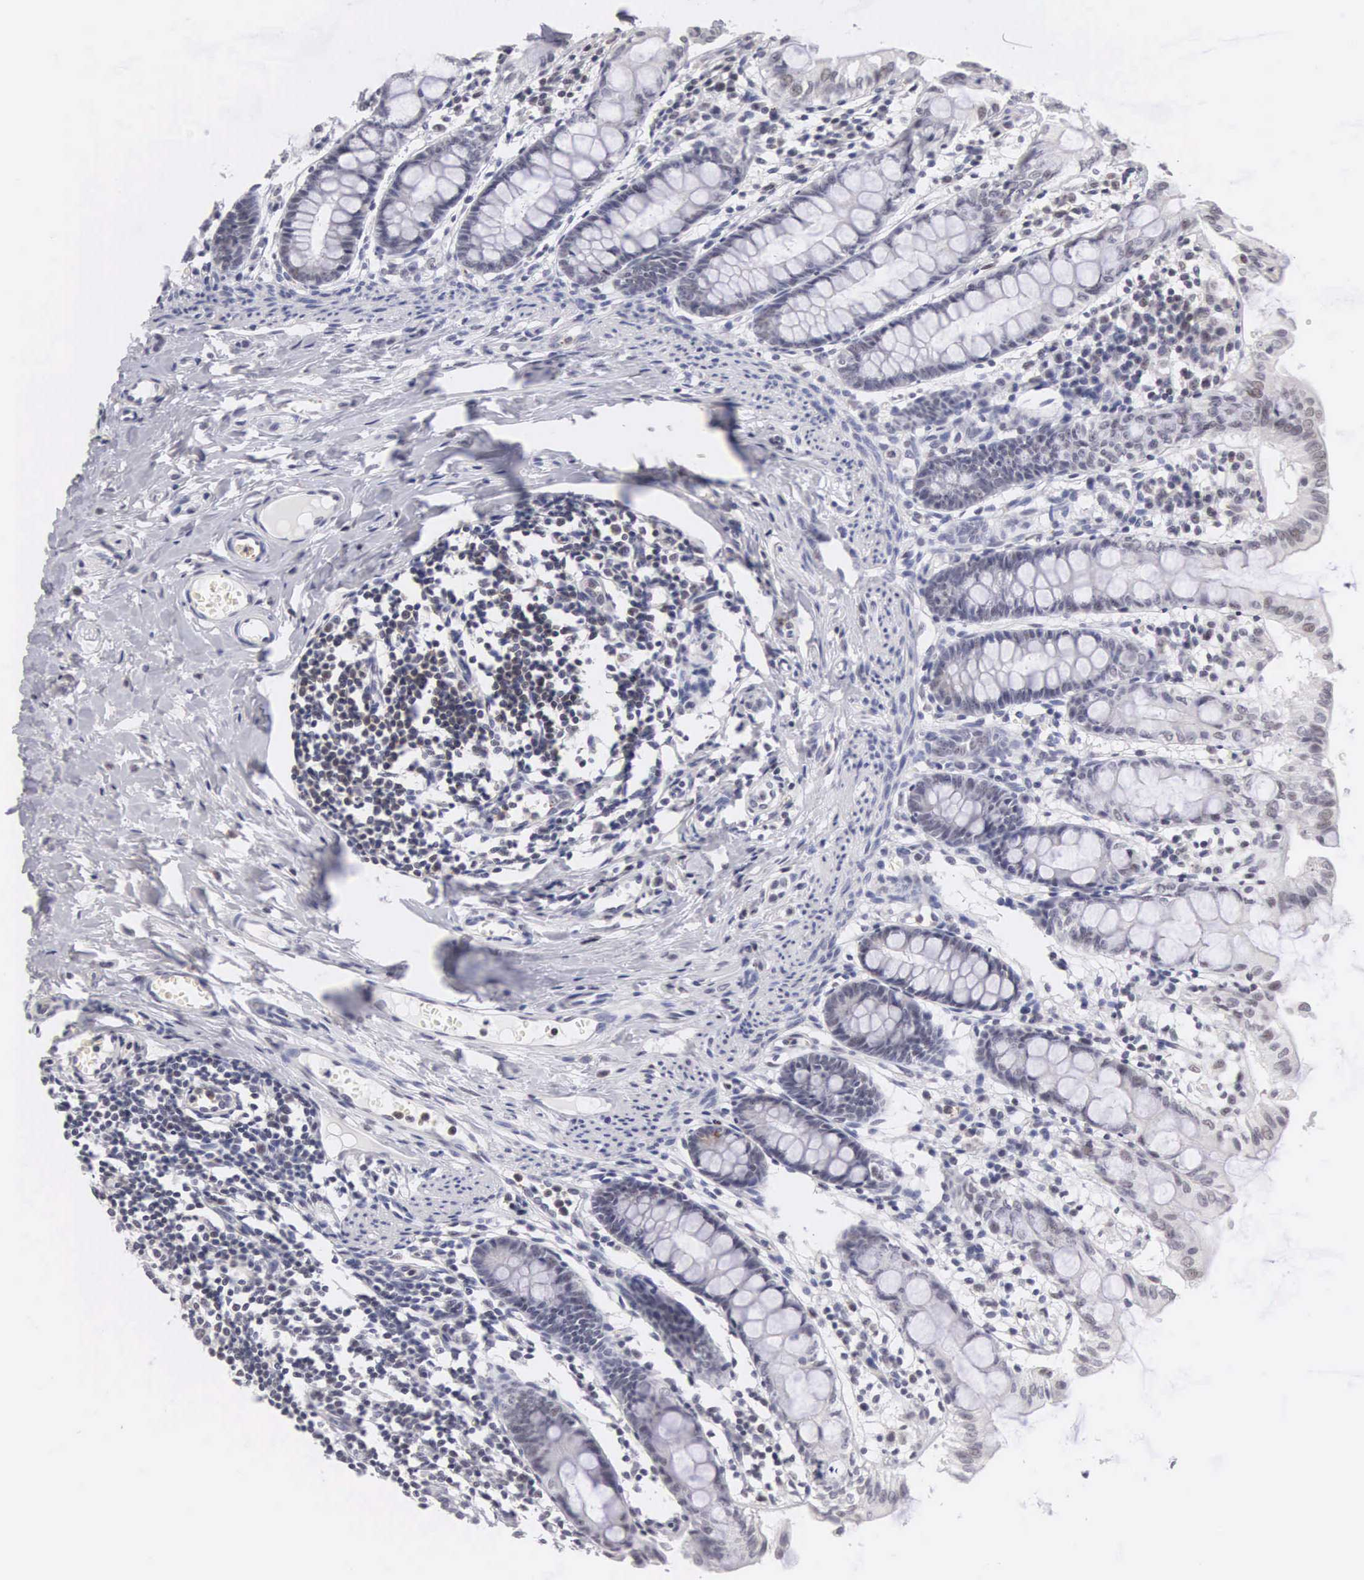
{"staining": {"intensity": "negative", "quantity": "none", "location": "none"}, "tissue": "colon", "cell_type": "Endothelial cells", "image_type": "normal", "snomed": [{"axis": "morphology", "description": "Normal tissue, NOS"}, {"axis": "topography", "description": "Colon"}], "caption": "The image shows no significant positivity in endothelial cells of colon. (DAB (3,3'-diaminobenzidine) immunohistochemistry (IHC) with hematoxylin counter stain).", "gene": "FAM47A", "patient": {"sex": "male", "age": 1}}